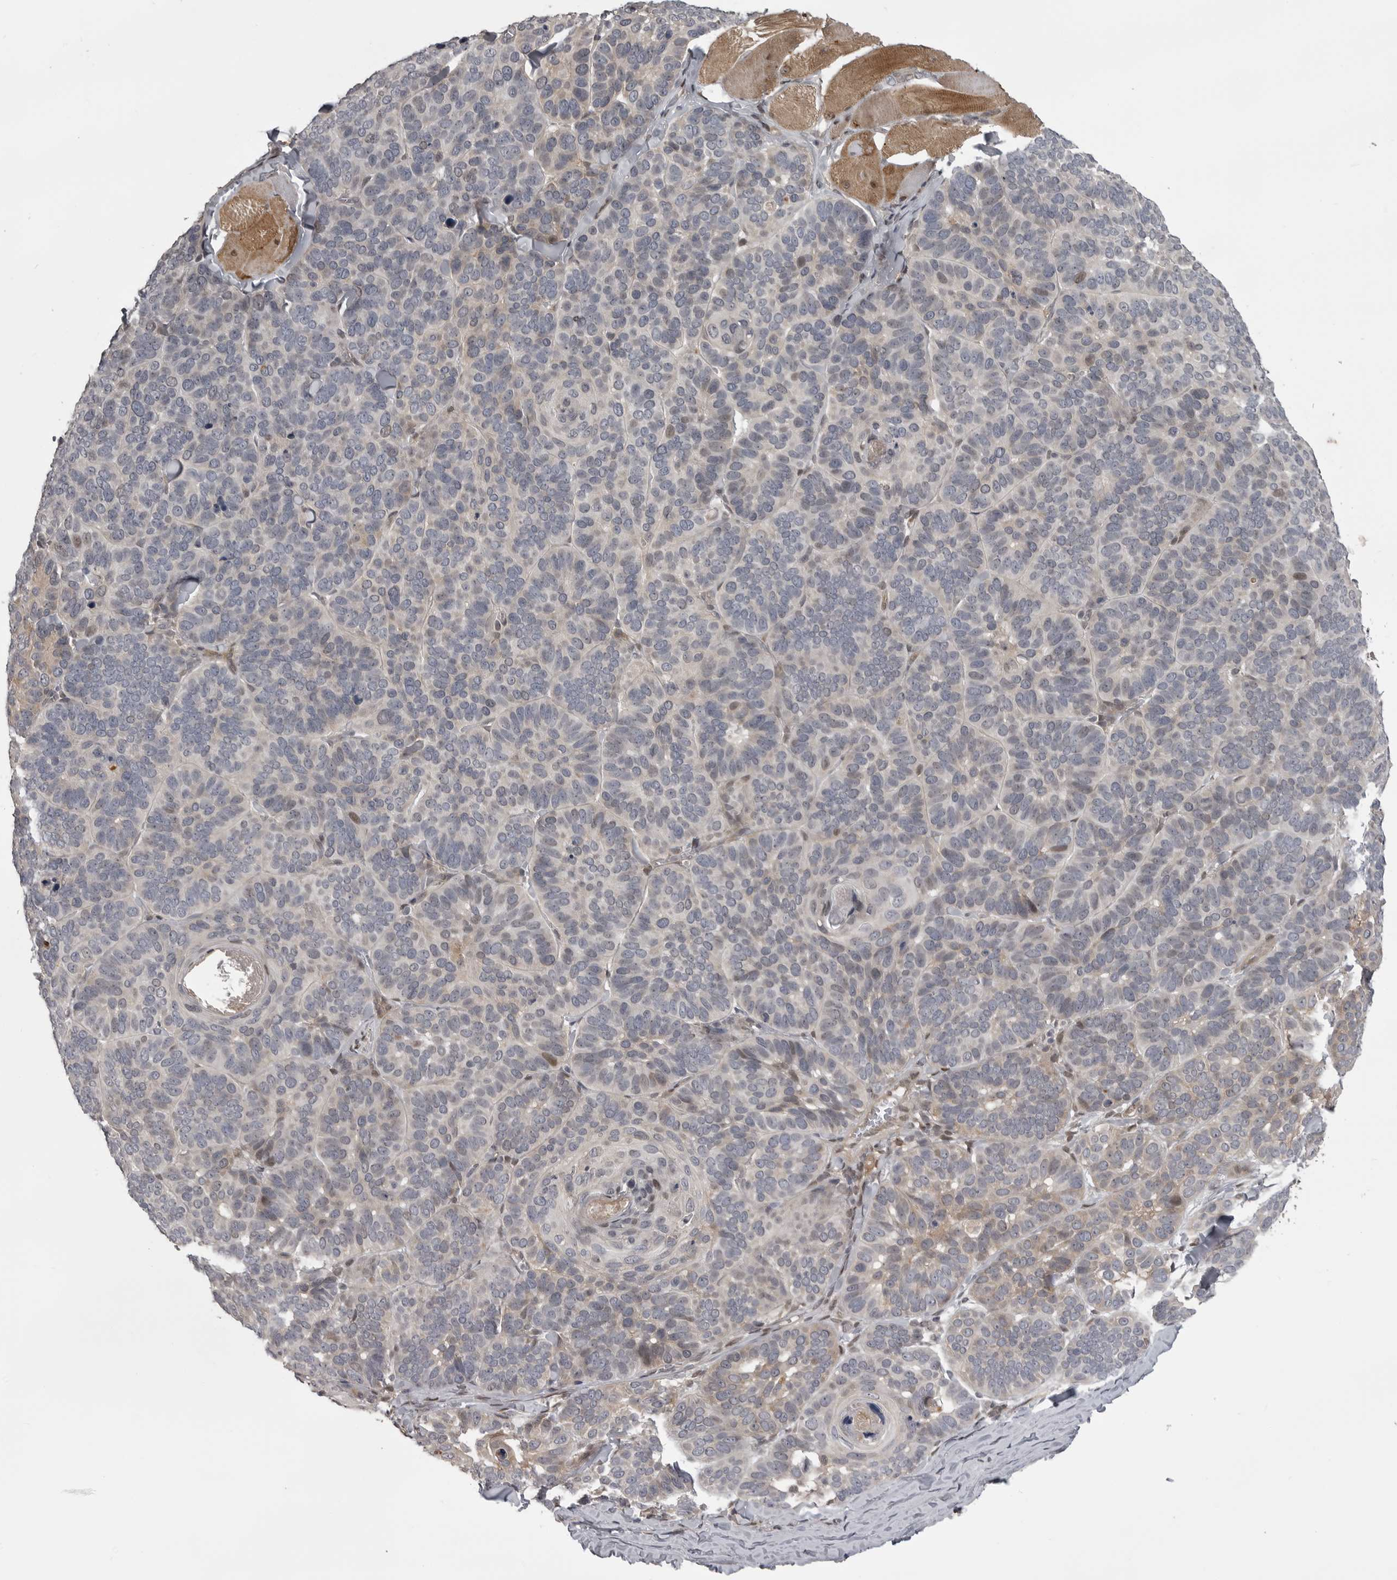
{"staining": {"intensity": "negative", "quantity": "none", "location": "none"}, "tissue": "skin cancer", "cell_type": "Tumor cells", "image_type": "cancer", "snomed": [{"axis": "morphology", "description": "Basal cell carcinoma"}, {"axis": "topography", "description": "Skin"}], "caption": "Human skin cancer (basal cell carcinoma) stained for a protein using immunohistochemistry shows no expression in tumor cells.", "gene": "SNX16", "patient": {"sex": "male", "age": 62}}